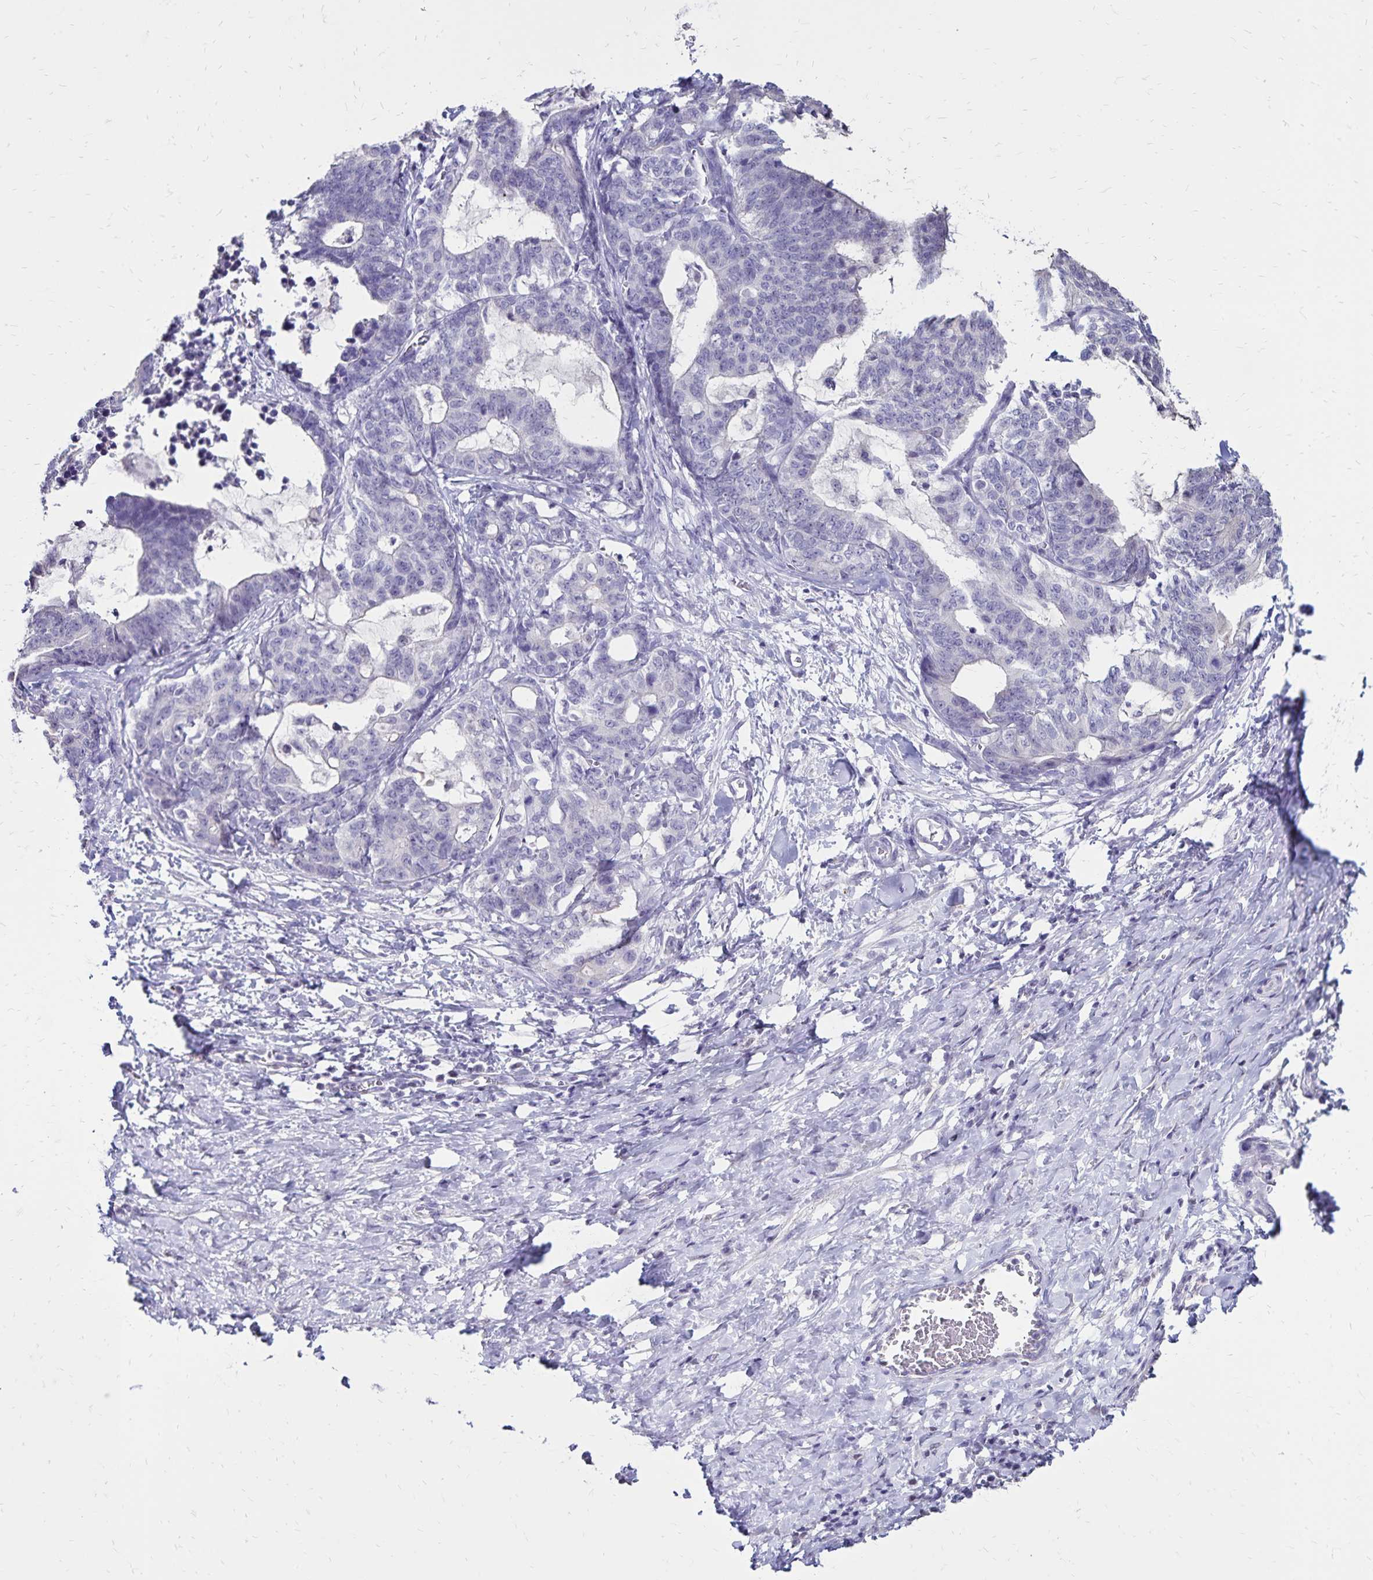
{"staining": {"intensity": "negative", "quantity": "none", "location": "none"}, "tissue": "stomach cancer", "cell_type": "Tumor cells", "image_type": "cancer", "snomed": [{"axis": "morphology", "description": "Normal tissue, NOS"}, {"axis": "morphology", "description": "Adenocarcinoma, NOS"}, {"axis": "topography", "description": "Stomach"}], "caption": "Immunohistochemistry photomicrograph of stomach cancer stained for a protein (brown), which displays no staining in tumor cells.", "gene": "SH3GL3", "patient": {"sex": "female", "age": 64}}